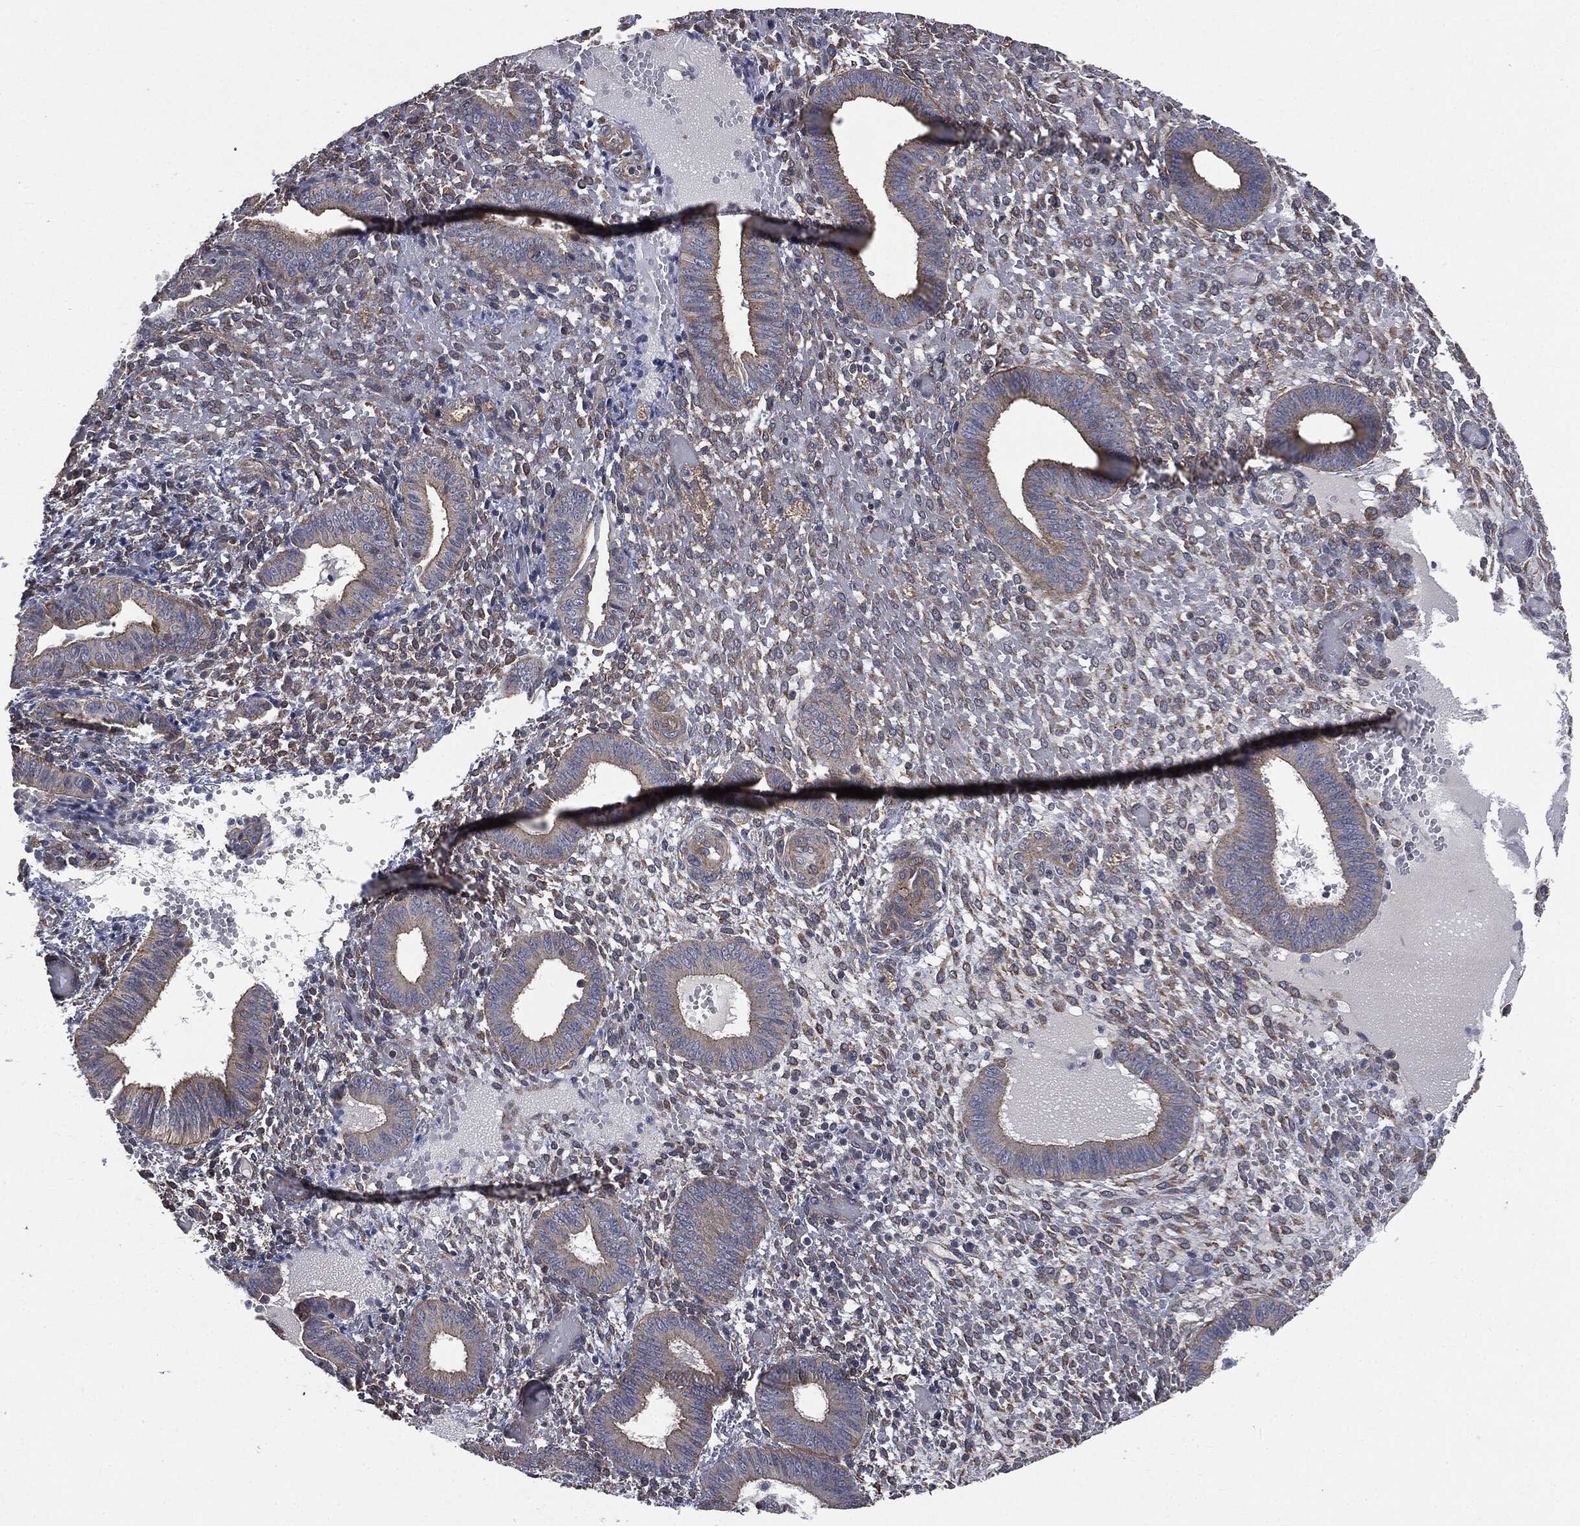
{"staining": {"intensity": "weak", "quantity": "<25%", "location": "cytoplasmic/membranous"}, "tissue": "endometrium", "cell_type": "Cells in endometrial stroma", "image_type": "normal", "snomed": [{"axis": "morphology", "description": "Normal tissue, NOS"}, {"axis": "topography", "description": "Endometrium"}], "caption": "The image demonstrates no staining of cells in endometrial stroma in benign endometrium.", "gene": "EPS15L1", "patient": {"sex": "female", "age": 42}}